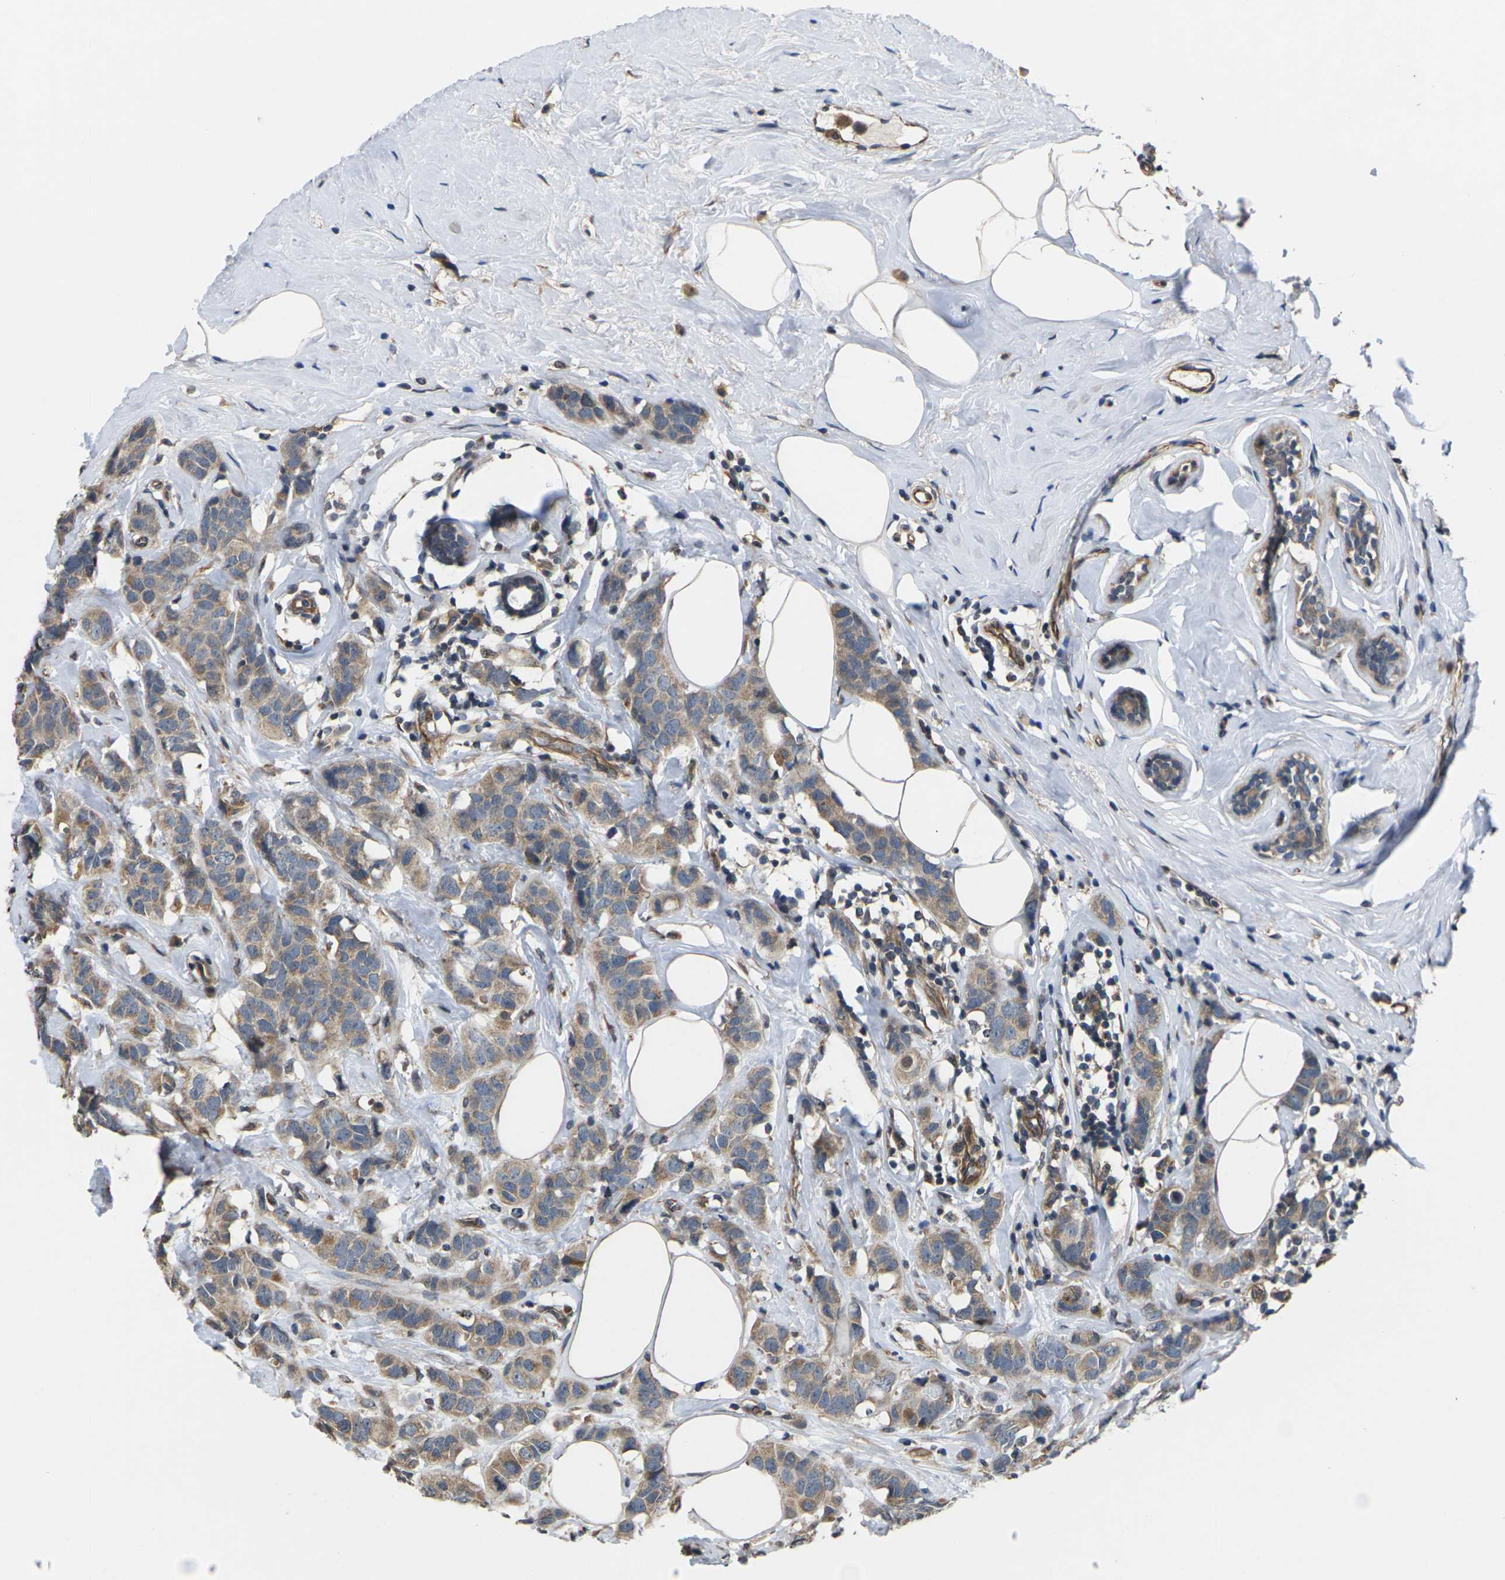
{"staining": {"intensity": "moderate", "quantity": ">75%", "location": "cytoplasmic/membranous"}, "tissue": "breast cancer", "cell_type": "Tumor cells", "image_type": "cancer", "snomed": [{"axis": "morphology", "description": "Normal tissue, NOS"}, {"axis": "morphology", "description": "Duct carcinoma"}, {"axis": "topography", "description": "Breast"}], "caption": "Immunohistochemical staining of breast cancer shows moderate cytoplasmic/membranous protein positivity in approximately >75% of tumor cells.", "gene": "DKK2", "patient": {"sex": "female", "age": 50}}